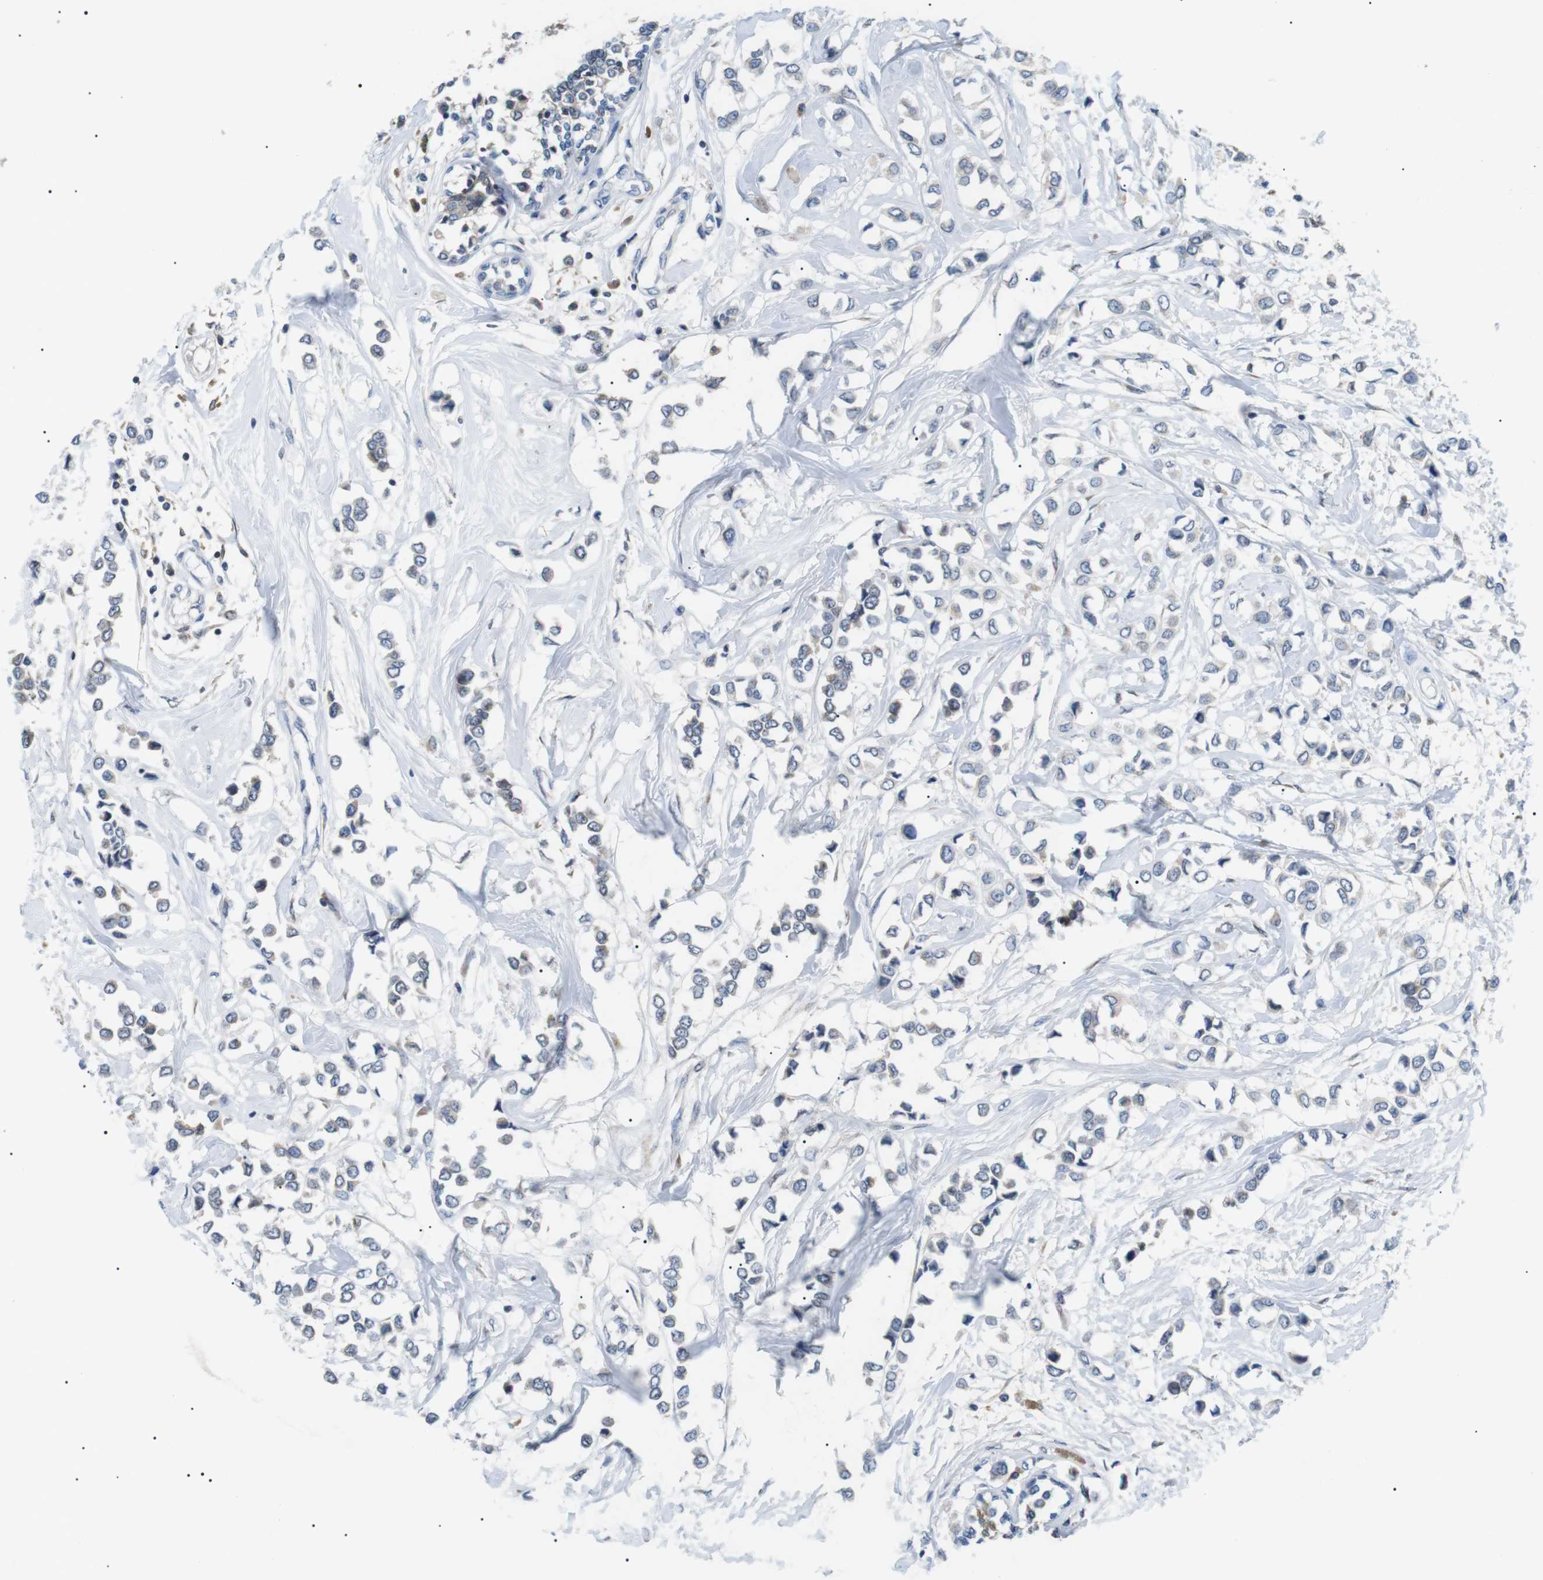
{"staining": {"intensity": "negative", "quantity": "none", "location": "none"}, "tissue": "breast cancer", "cell_type": "Tumor cells", "image_type": "cancer", "snomed": [{"axis": "morphology", "description": "Lobular carcinoma"}, {"axis": "topography", "description": "Breast"}], "caption": "Breast lobular carcinoma was stained to show a protein in brown. There is no significant positivity in tumor cells.", "gene": "RAB9A", "patient": {"sex": "female", "age": 51}}